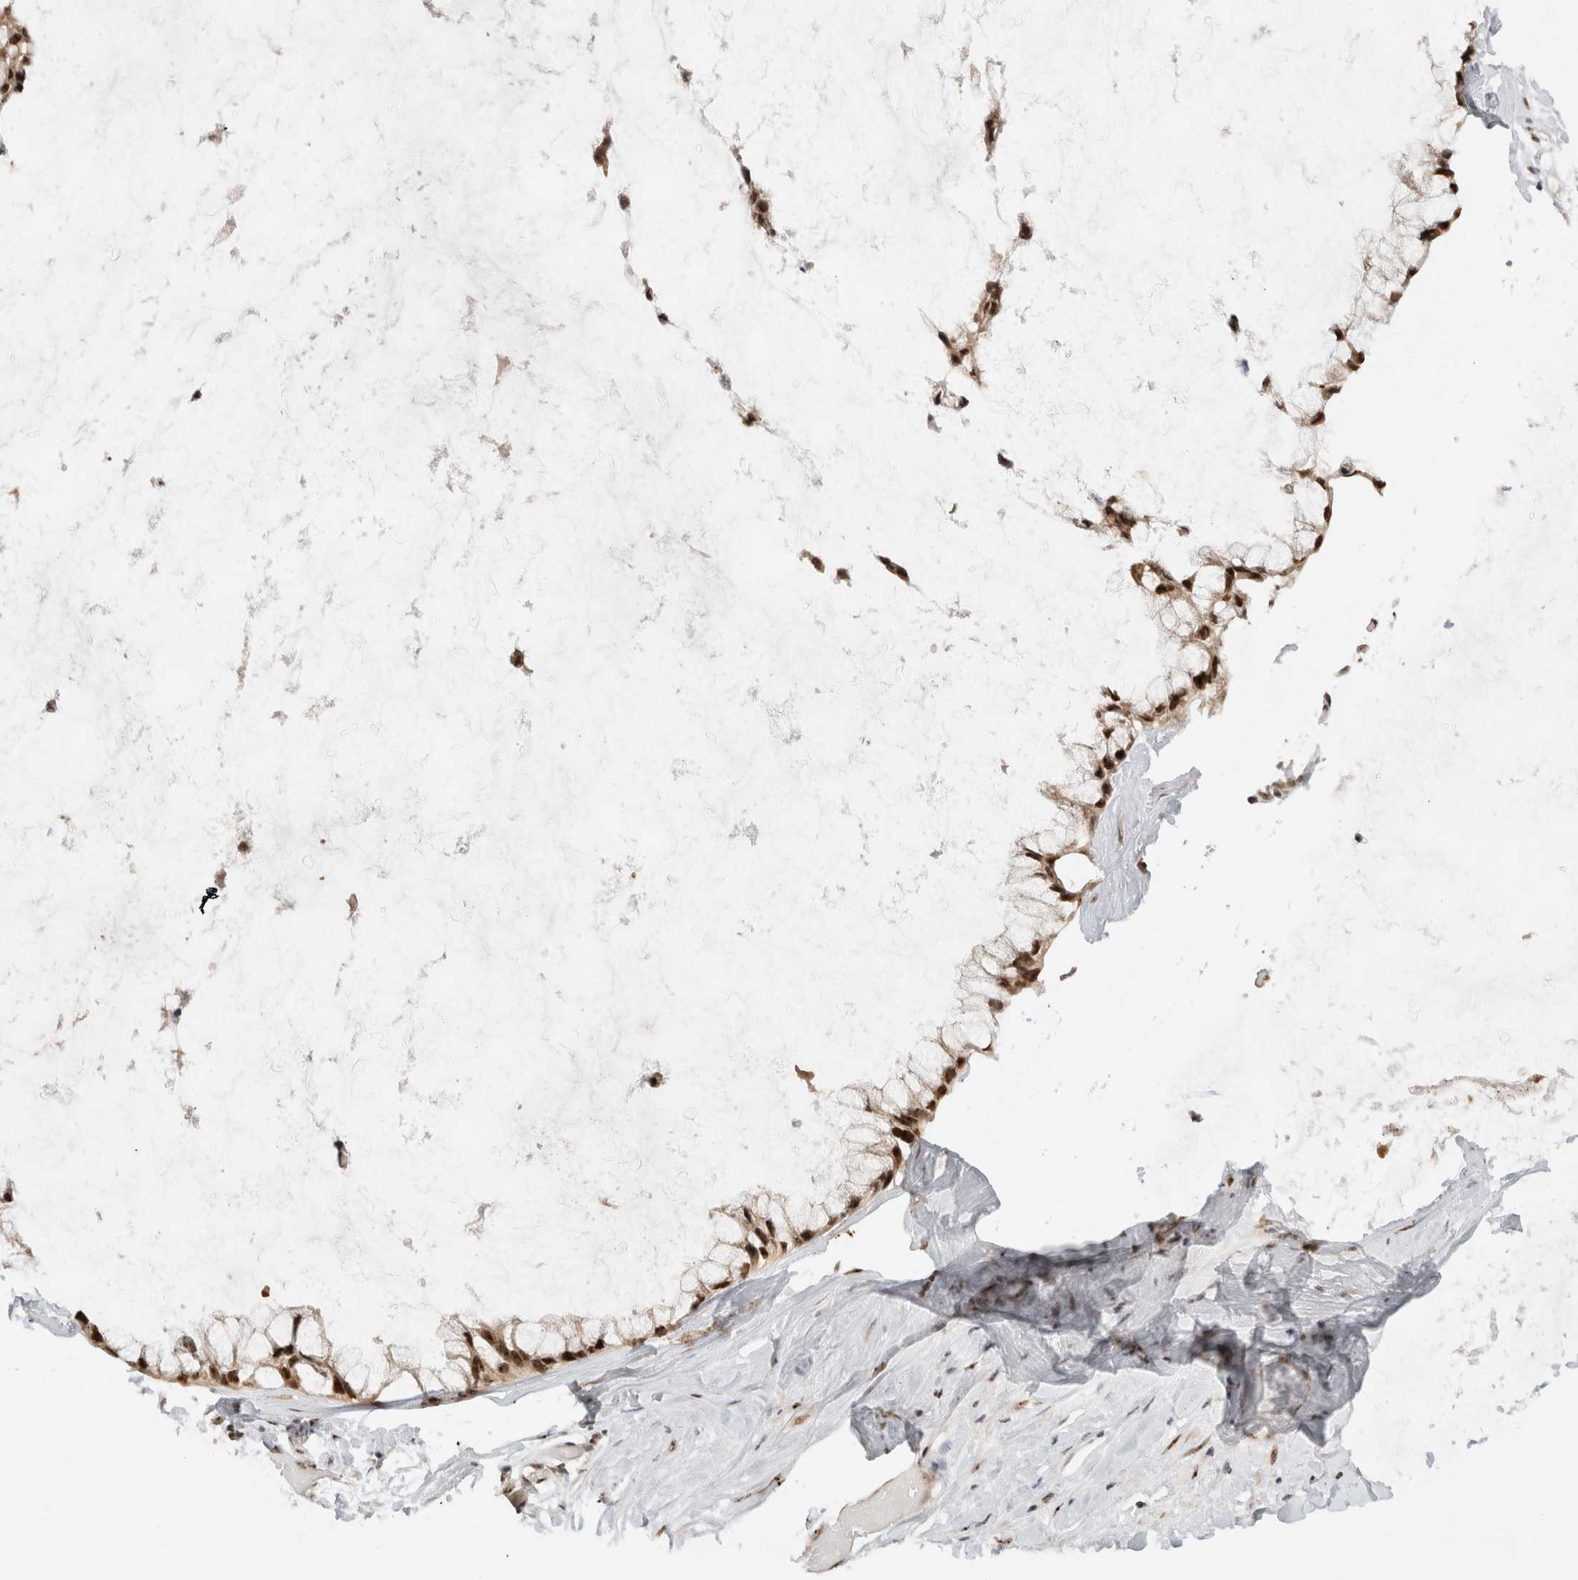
{"staining": {"intensity": "strong", "quantity": ">75%", "location": "nuclear"}, "tissue": "ovarian cancer", "cell_type": "Tumor cells", "image_type": "cancer", "snomed": [{"axis": "morphology", "description": "Cystadenocarcinoma, mucinous, NOS"}, {"axis": "topography", "description": "Ovary"}], "caption": "Protein expression analysis of human mucinous cystadenocarcinoma (ovarian) reveals strong nuclear positivity in about >75% of tumor cells.", "gene": "EBNA1BP2", "patient": {"sex": "female", "age": 39}}